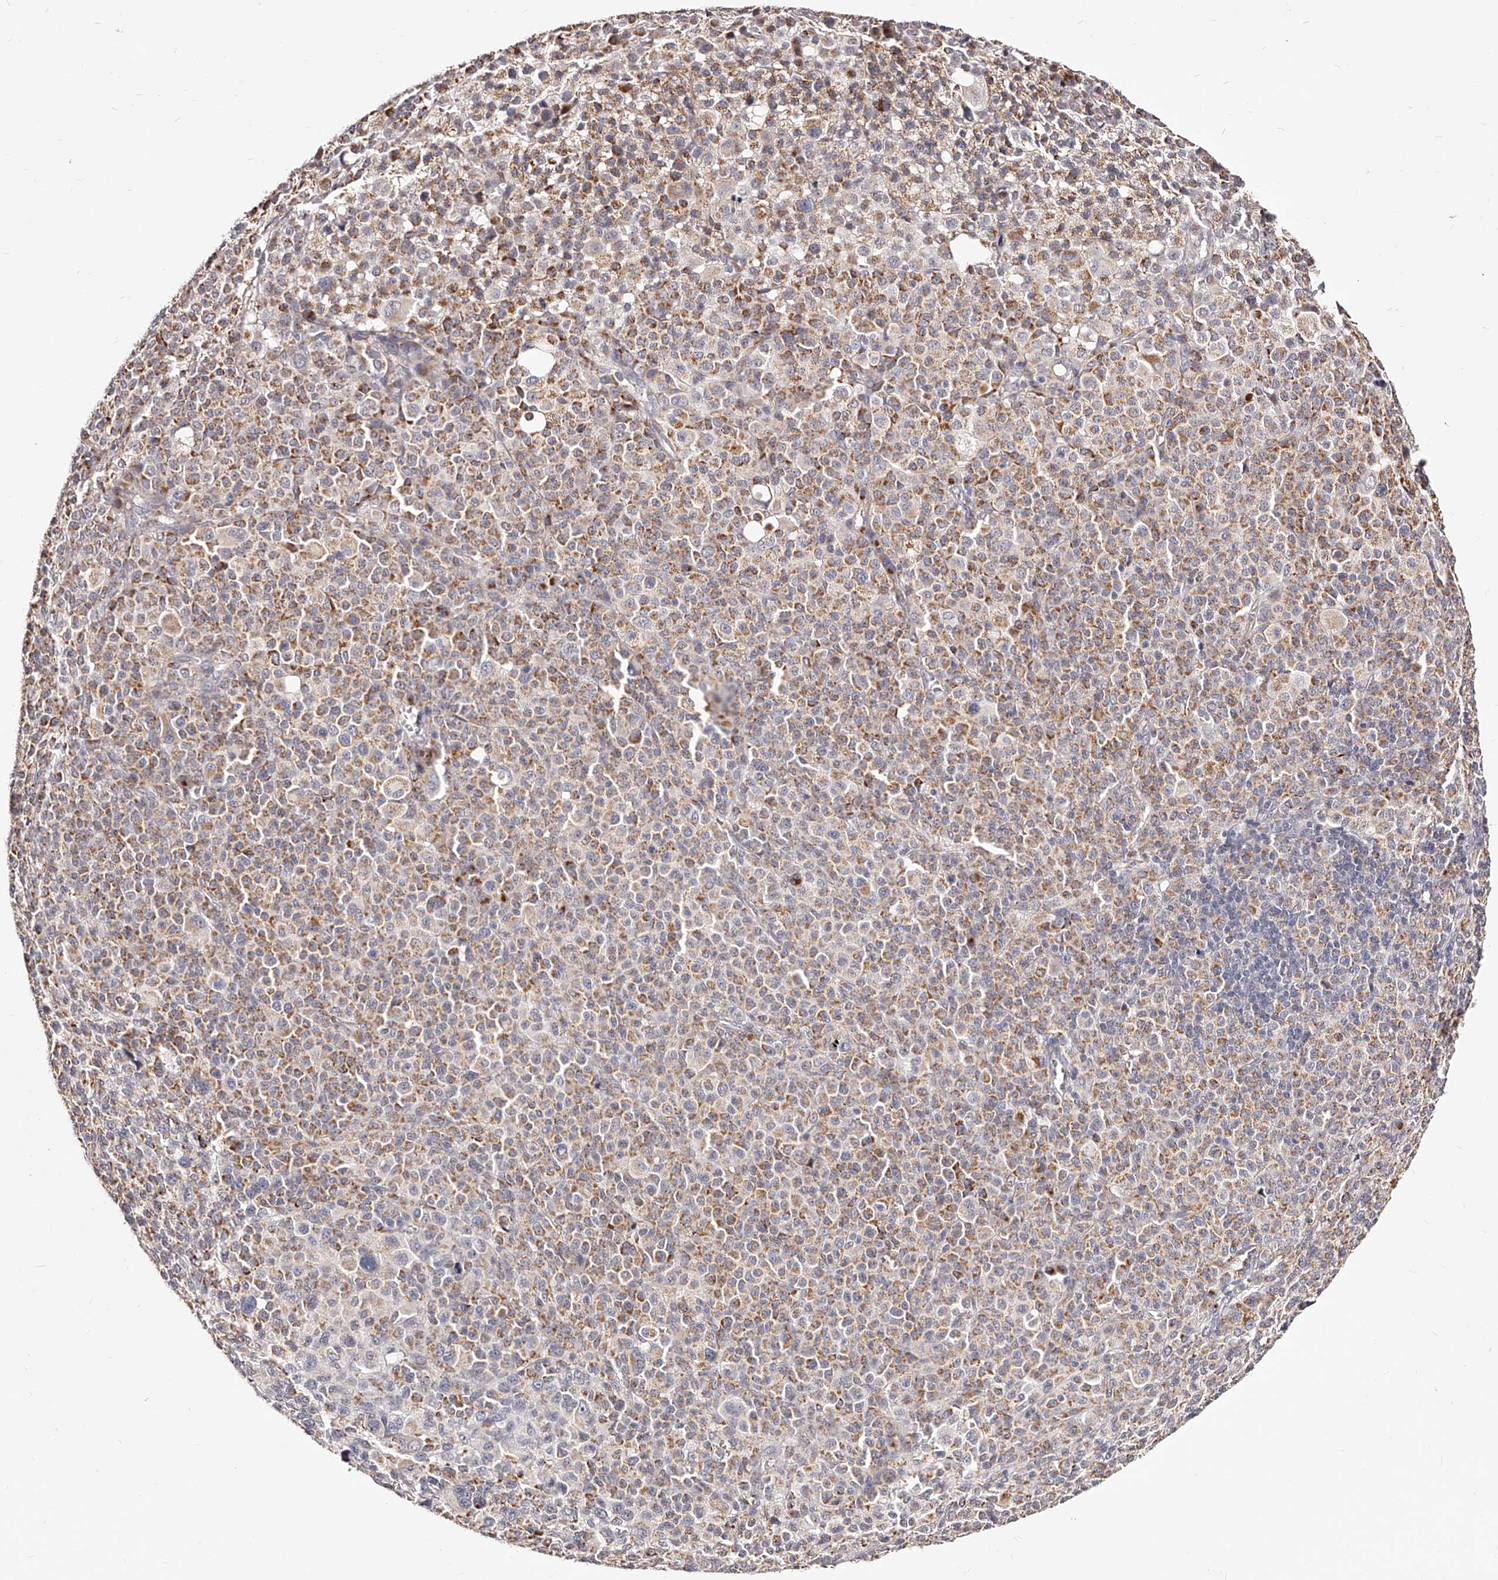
{"staining": {"intensity": "moderate", "quantity": ">75%", "location": "cytoplasmic/membranous"}, "tissue": "melanoma", "cell_type": "Tumor cells", "image_type": "cancer", "snomed": [{"axis": "morphology", "description": "Malignant melanoma, Metastatic site"}, {"axis": "topography", "description": "Skin"}], "caption": "About >75% of tumor cells in human malignant melanoma (metastatic site) exhibit moderate cytoplasmic/membranous protein positivity as visualized by brown immunohistochemical staining.", "gene": "ZNF502", "patient": {"sex": "female", "age": 74}}